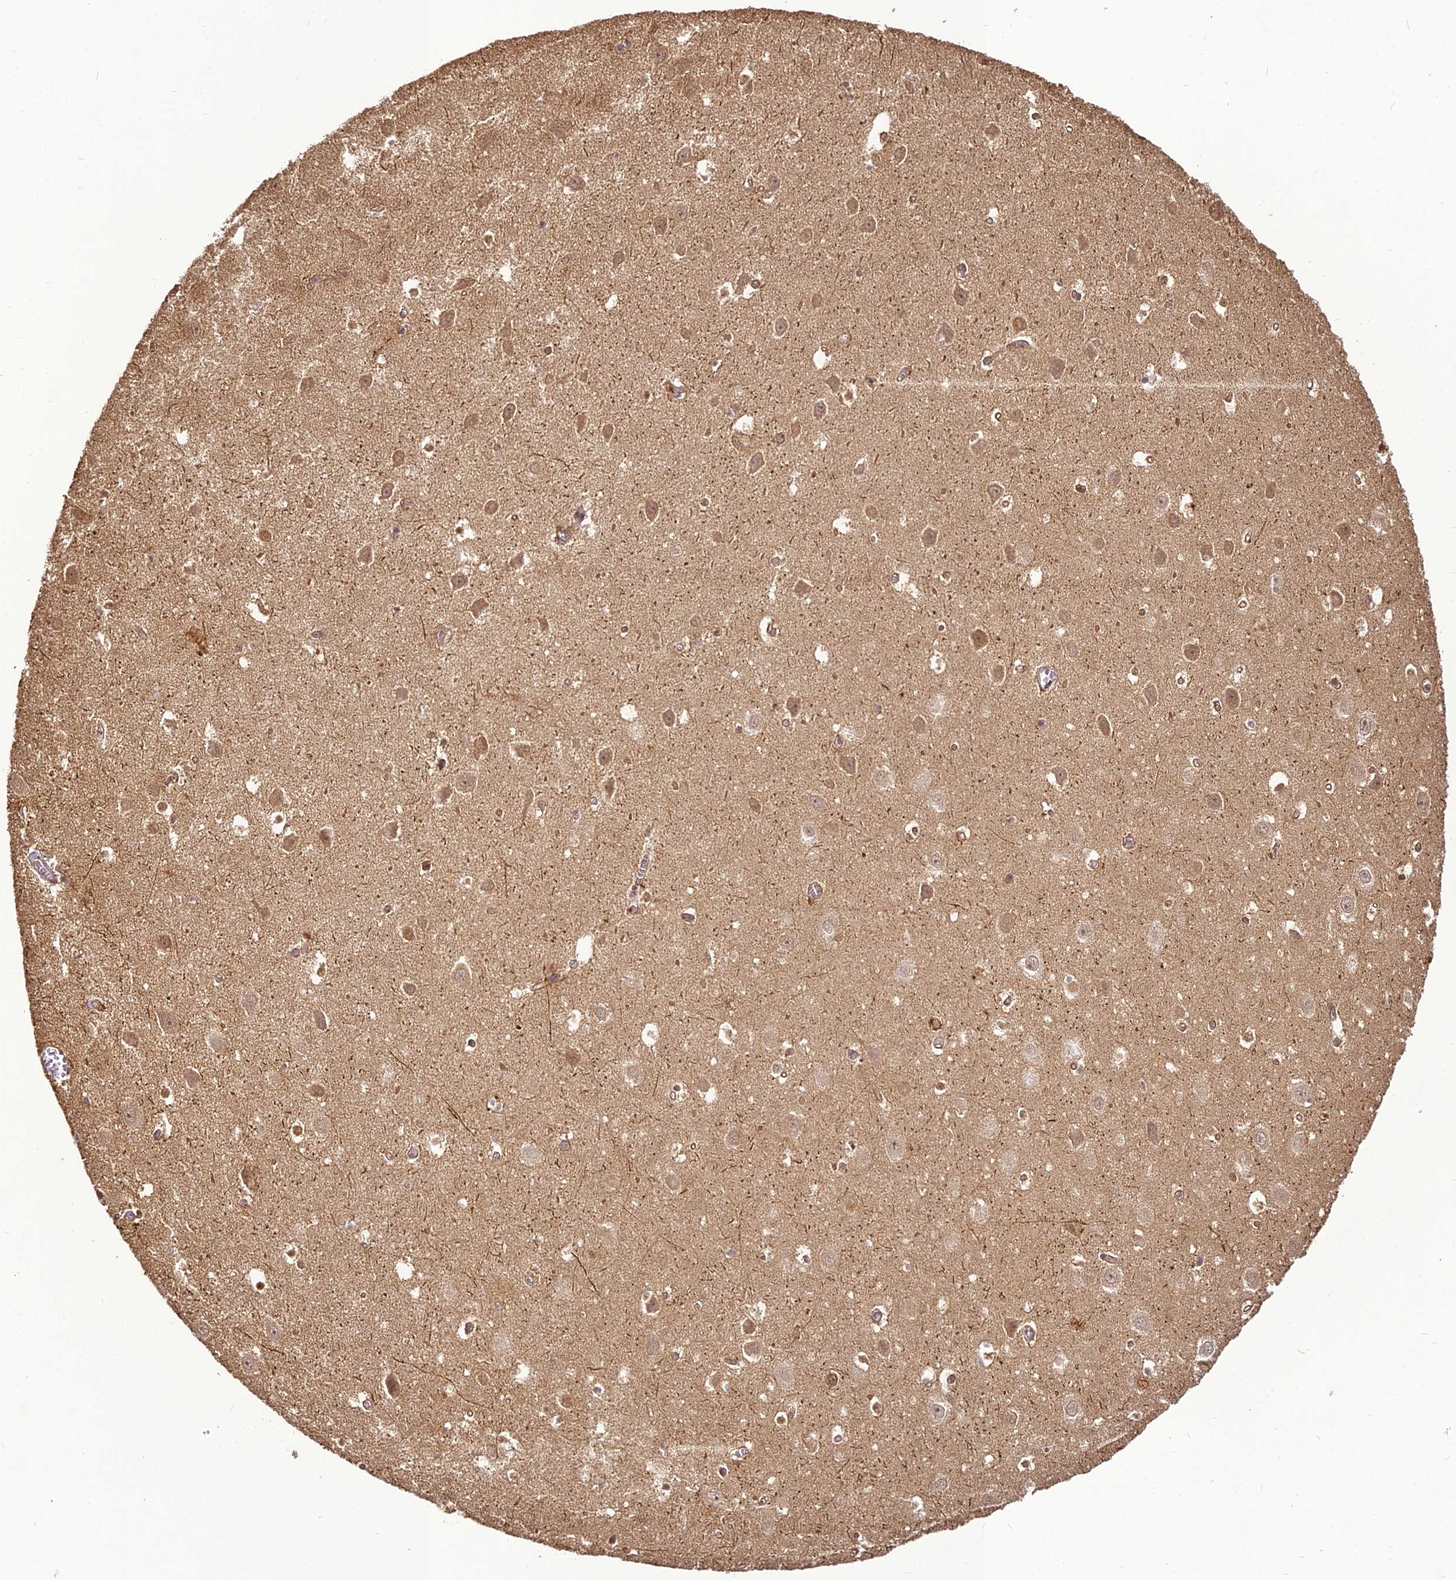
{"staining": {"intensity": "weak", "quantity": "25%-75%", "location": "nuclear"}, "tissue": "hippocampus", "cell_type": "Glial cells", "image_type": "normal", "snomed": [{"axis": "morphology", "description": "Normal tissue, NOS"}, {"axis": "topography", "description": "Hippocampus"}], "caption": "Immunohistochemical staining of benign hippocampus exhibits low levels of weak nuclear positivity in about 25%-75% of glial cells. Nuclei are stained in blue.", "gene": "BCDIN3D", "patient": {"sex": "female", "age": 64}}